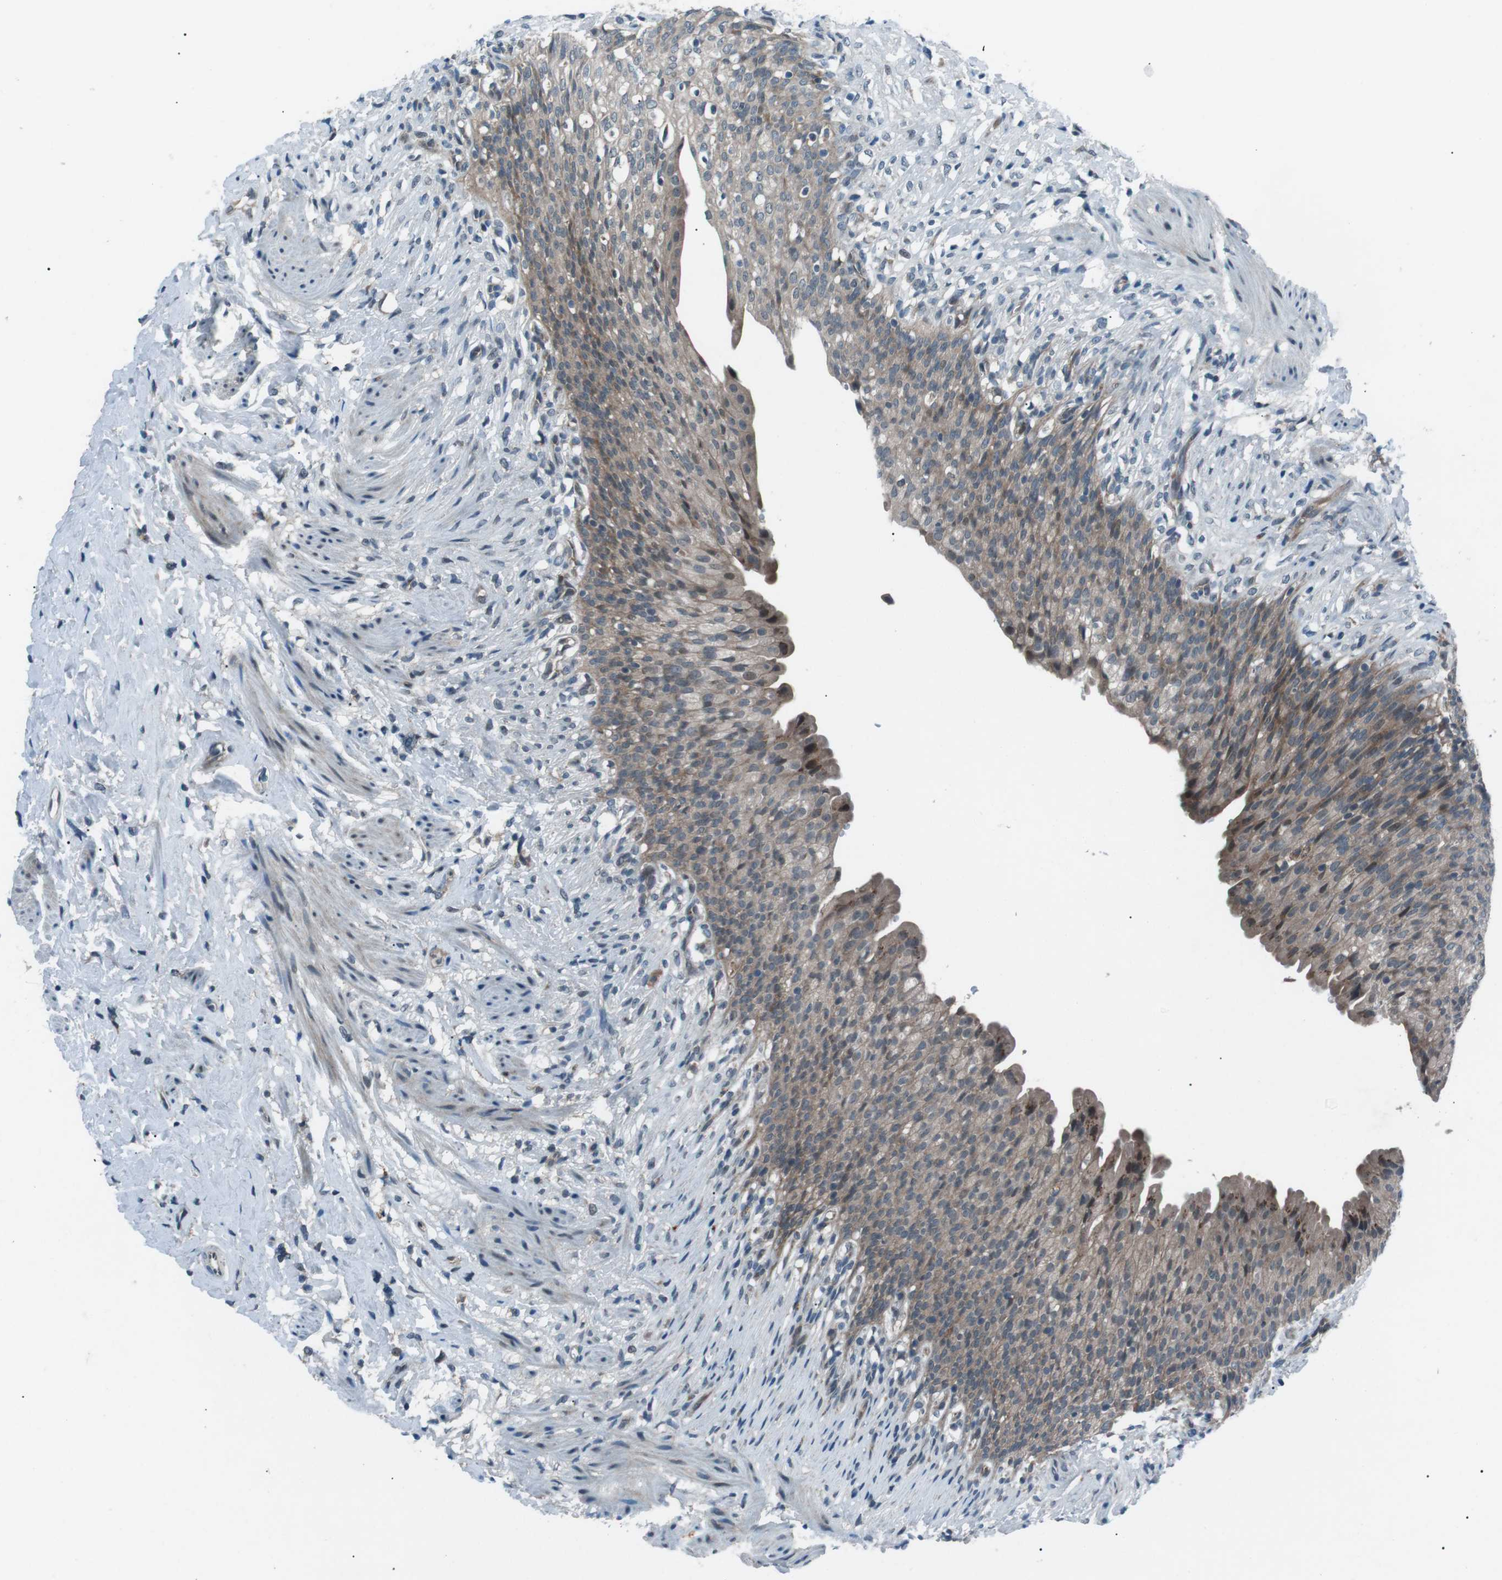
{"staining": {"intensity": "weak", "quantity": ">75%", "location": "cytoplasmic/membranous"}, "tissue": "urinary bladder", "cell_type": "Urothelial cells", "image_type": "normal", "snomed": [{"axis": "morphology", "description": "Normal tissue, NOS"}, {"axis": "topography", "description": "Urinary bladder"}], "caption": "Protein analysis of unremarkable urinary bladder displays weak cytoplasmic/membranous staining in about >75% of urothelial cells.", "gene": "LRIG2", "patient": {"sex": "female", "age": 79}}